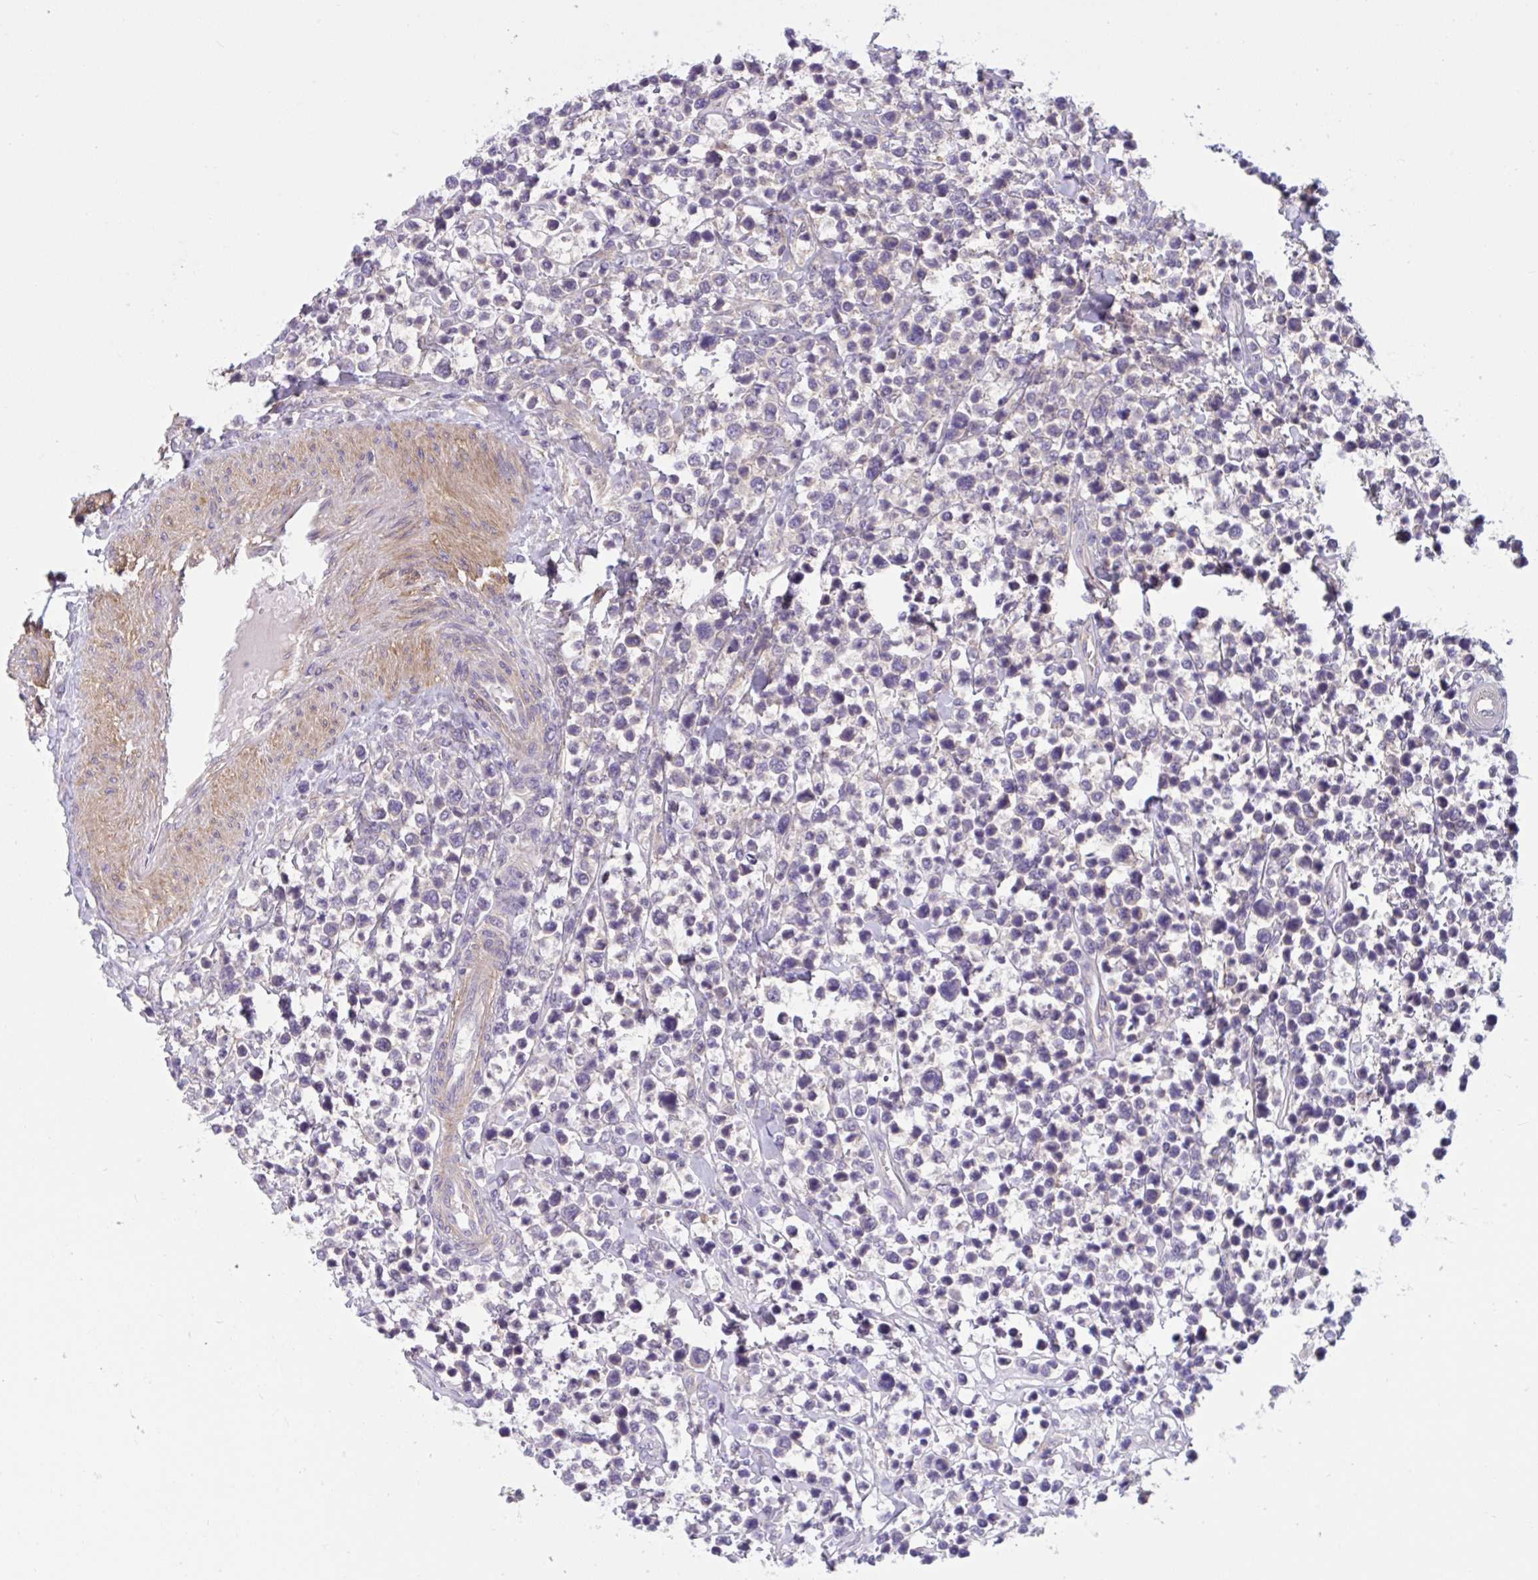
{"staining": {"intensity": "negative", "quantity": "none", "location": "none"}, "tissue": "lymphoma", "cell_type": "Tumor cells", "image_type": "cancer", "snomed": [{"axis": "morphology", "description": "Malignant lymphoma, non-Hodgkin's type, High grade"}, {"axis": "topography", "description": "Soft tissue"}], "caption": "Tumor cells show no significant protein staining in lymphoma.", "gene": "WNT9B", "patient": {"sex": "female", "age": 56}}